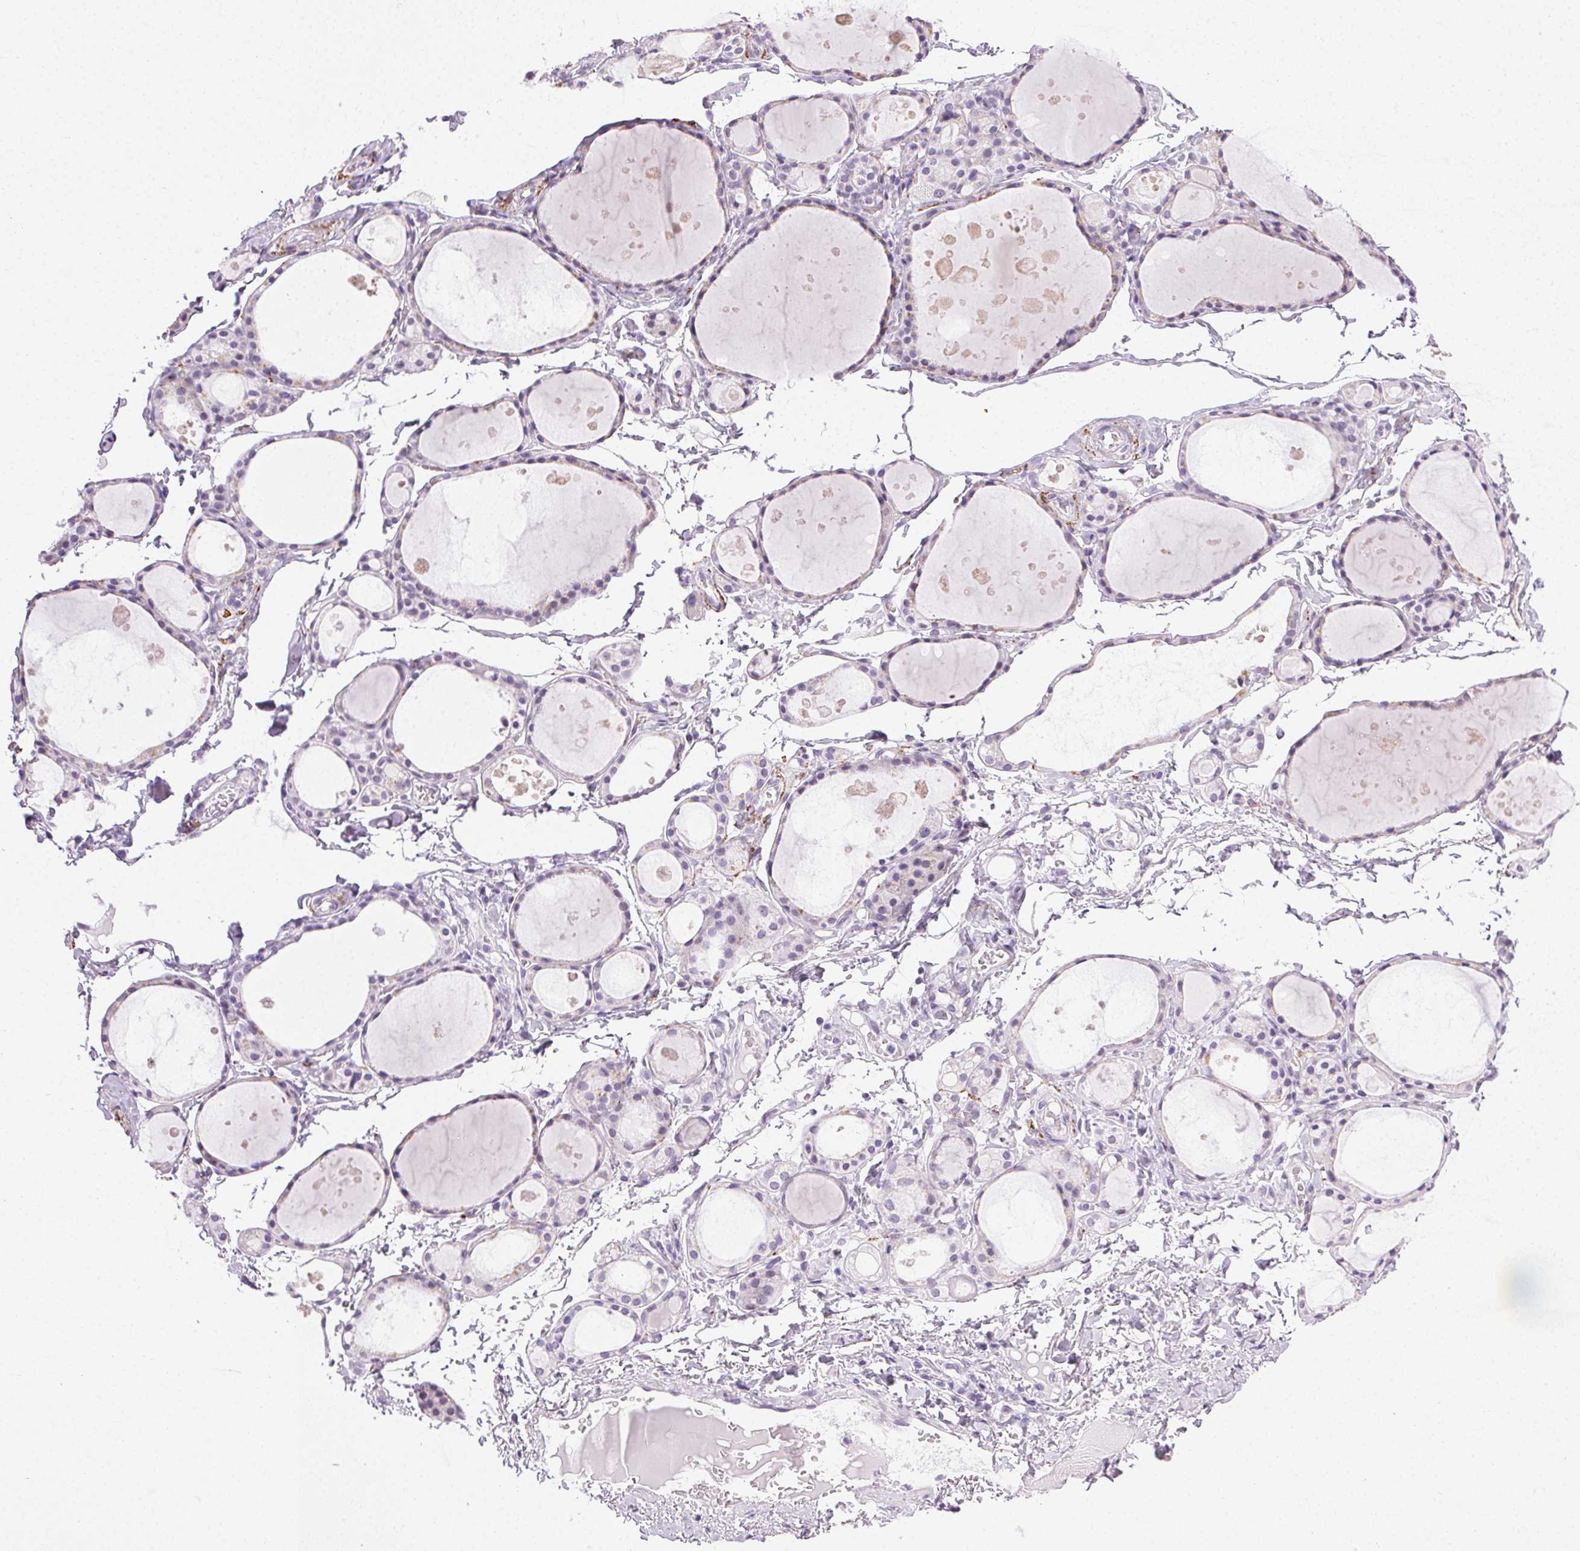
{"staining": {"intensity": "negative", "quantity": "none", "location": "none"}, "tissue": "thyroid gland", "cell_type": "Glandular cells", "image_type": "normal", "snomed": [{"axis": "morphology", "description": "Normal tissue, NOS"}, {"axis": "topography", "description": "Thyroid gland"}], "caption": "Image shows no protein staining in glandular cells of normal thyroid gland.", "gene": "CADPS", "patient": {"sex": "male", "age": 68}}